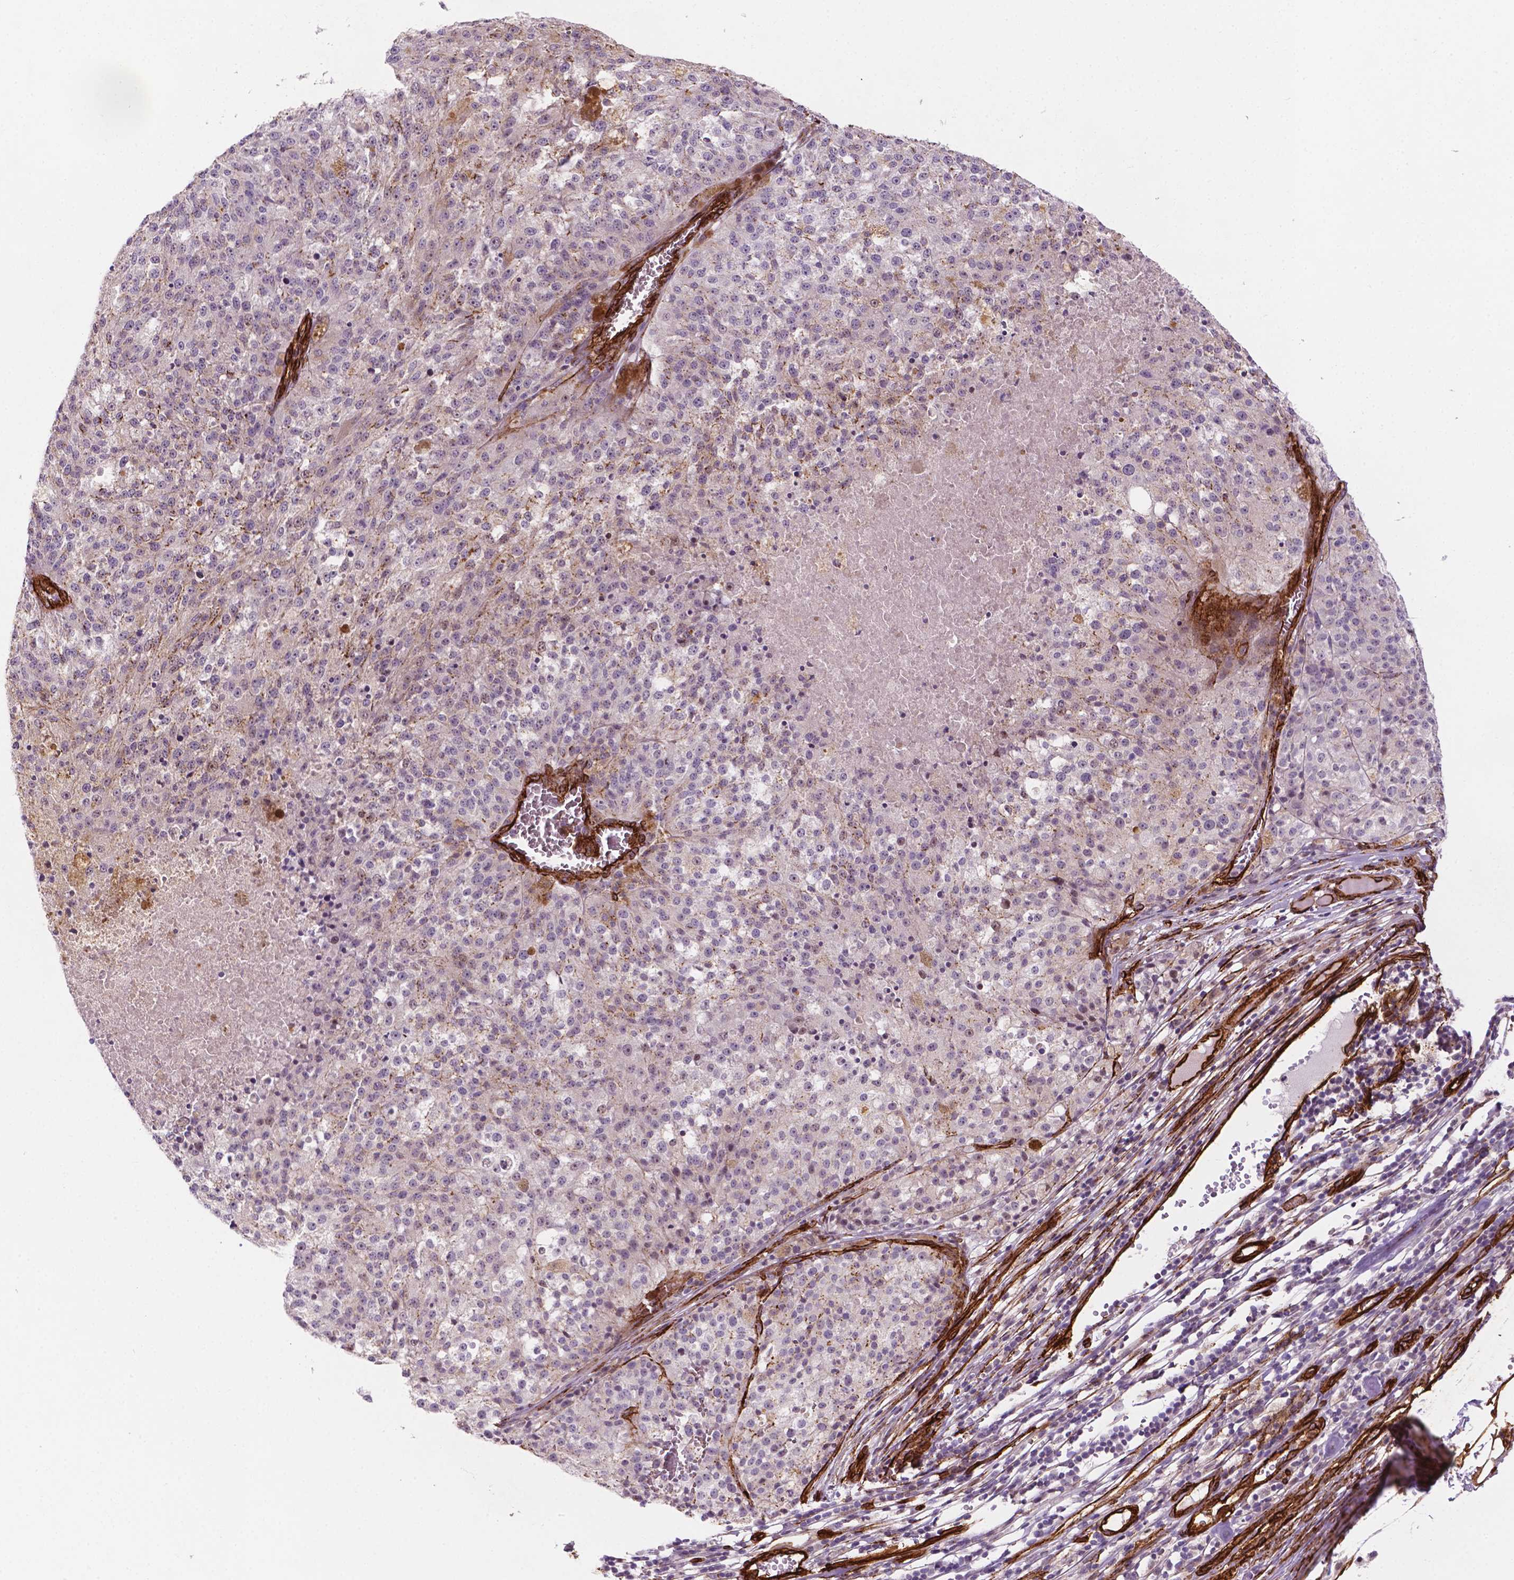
{"staining": {"intensity": "negative", "quantity": "none", "location": "none"}, "tissue": "melanoma", "cell_type": "Tumor cells", "image_type": "cancer", "snomed": [{"axis": "morphology", "description": "Malignant melanoma, Metastatic site"}, {"axis": "topography", "description": "Lymph node"}], "caption": "There is no significant expression in tumor cells of malignant melanoma (metastatic site).", "gene": "EGFL8", "patient": {"sex": "female", "age": 64}}